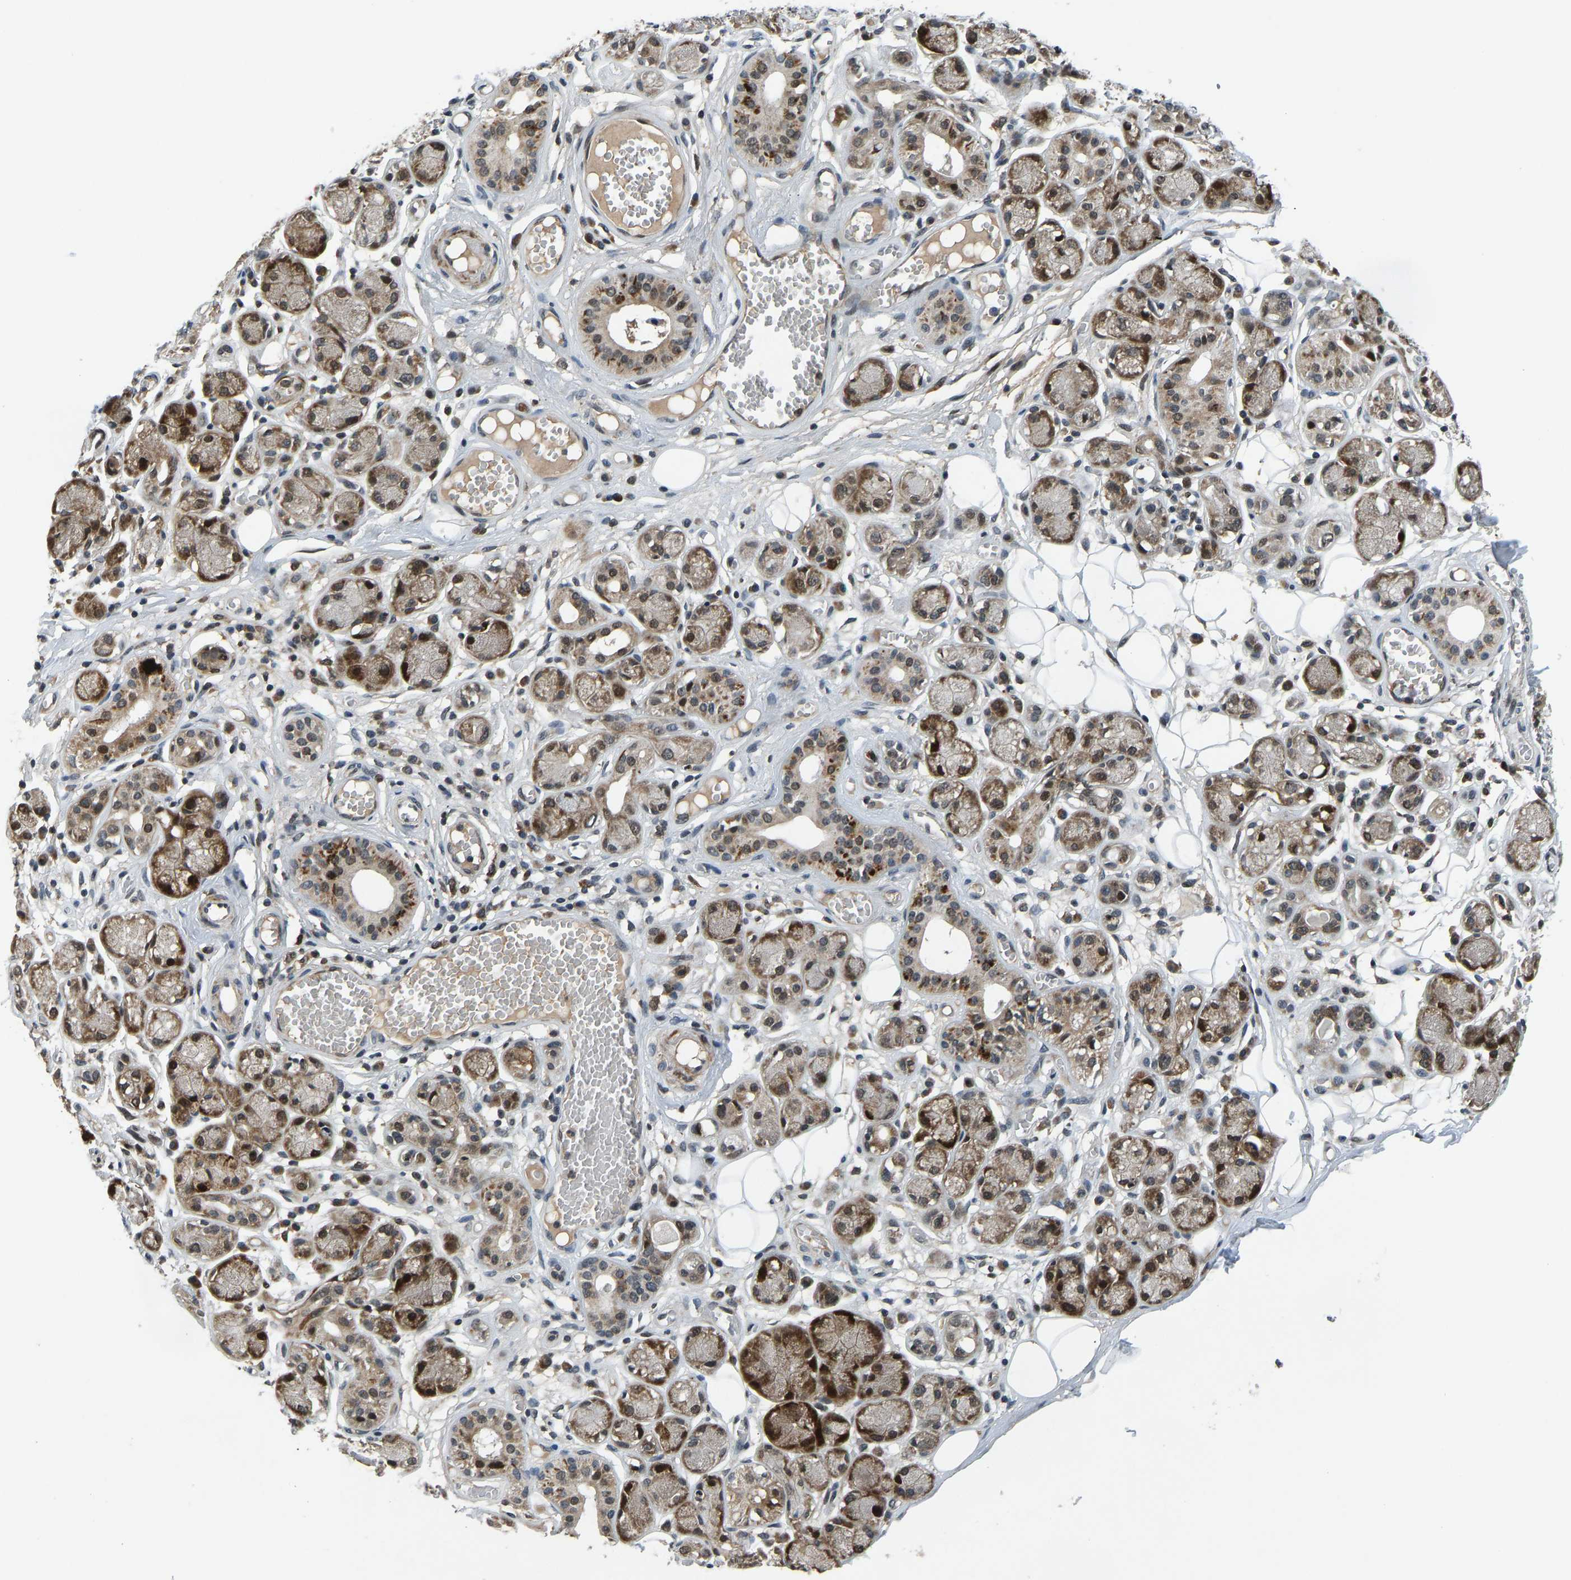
{"staining": {"intensity": "moderate", "quantity": ">75%", "location": "nuclear"}, "tissue": "adipose tissue", "cell_type": "Adipocytes", "image_type": "normal", "snomed": [{"axis": "morphology", "description": "Normal tissue, NOS"}, {"axis": "morphology", "description": "Inflammation, NOS"}, {"axis": "topography", "description": "Salivary gland"}, {"axis": "topography", "description": "Peripheral nerve tissue"}], "caption": "This image exhibits IHC staining of unremarkable adipose tissue, with medium moderate nuclear positivity in about >75% of adipocytes.", "gene": "RLIM", "patient": {"sex": "female", "age": 75}}